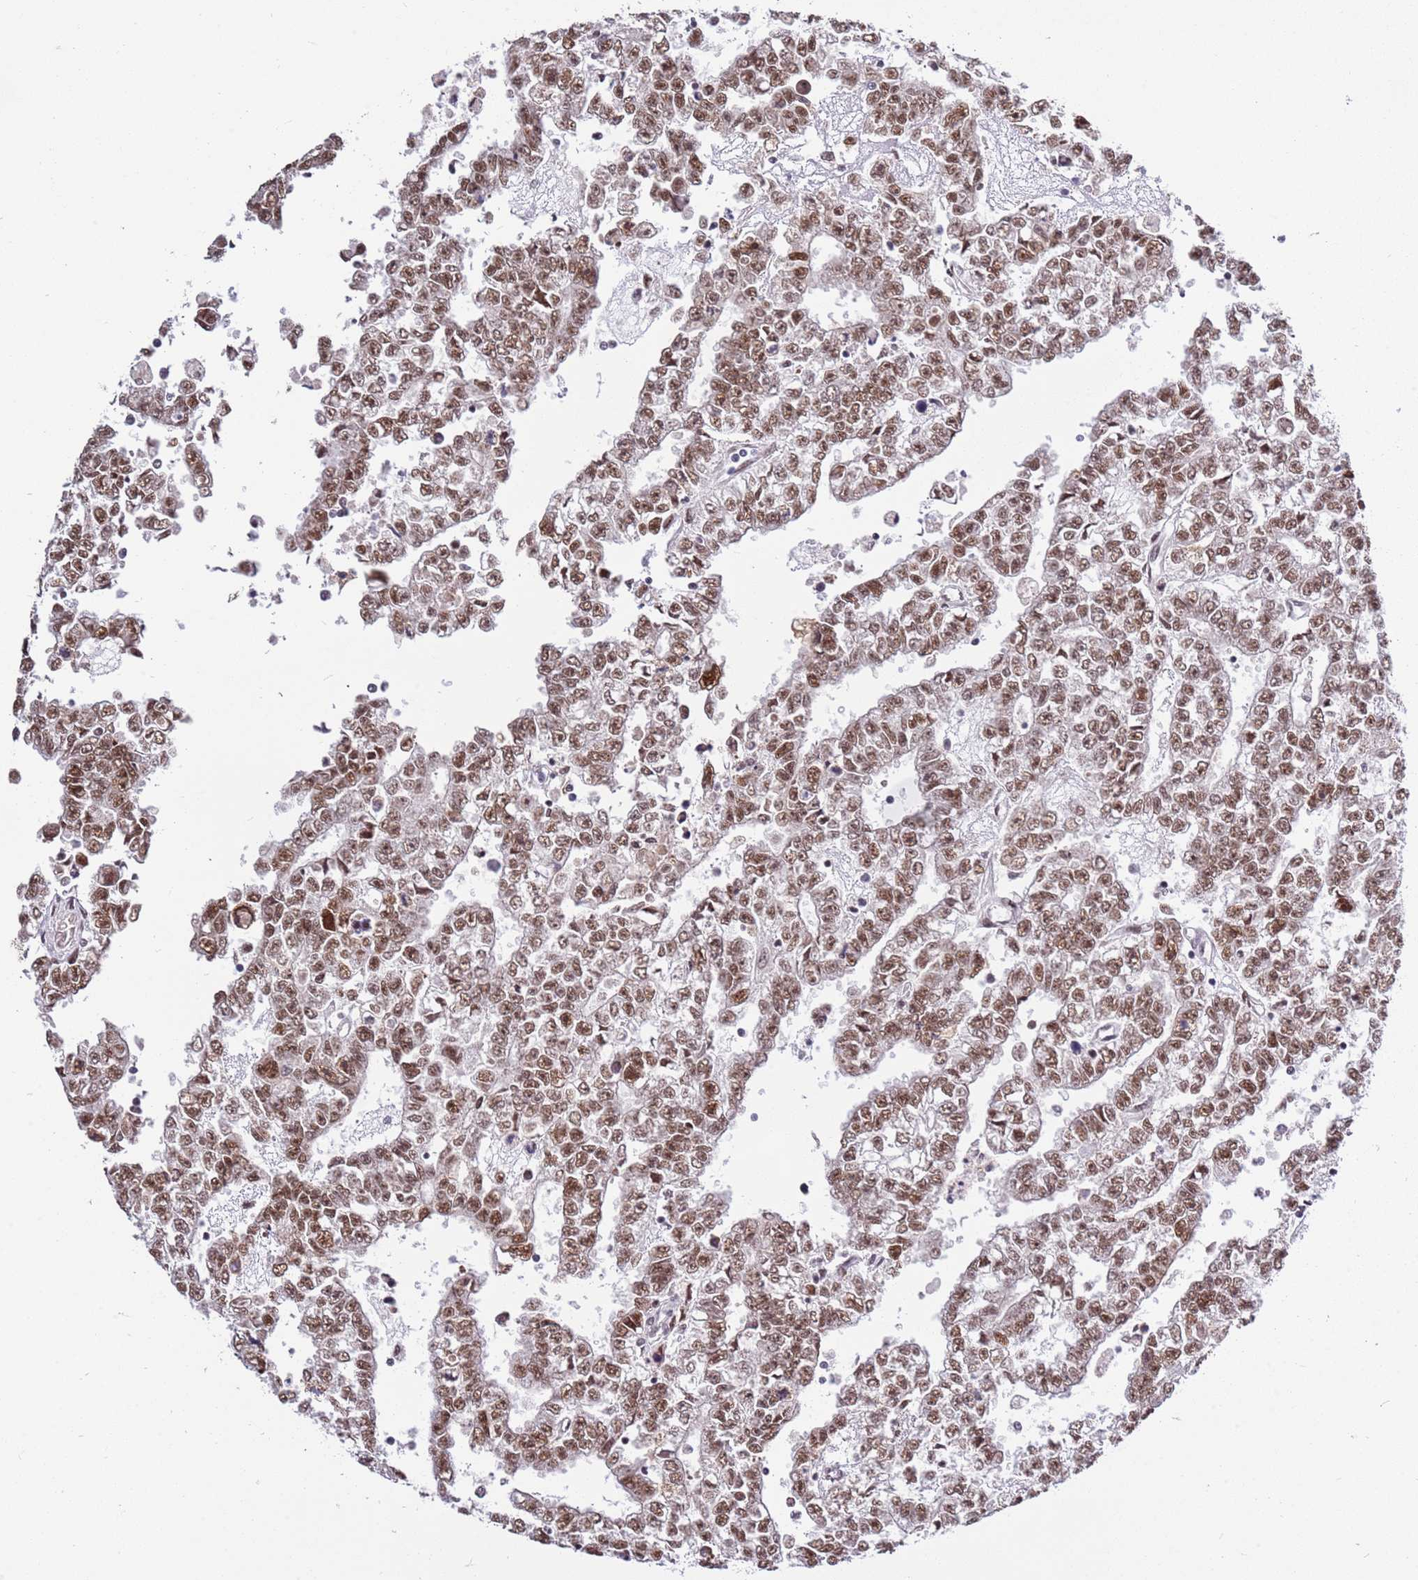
{"staining": {"intensity": "moderate", "quantity": ">75%", "location": "nuclear"}, "tissue": "testis cancer", "cell_type": "Tumor cells", "image_type": "cancer", "snomed": [{"axis": "morphology", "description": "Carcinoma, Embryonal, NOS"}, {"axis": "topography", "description": "Testis"}], "caption": "A histopathology image showing moderate nuclear staining in approximately >75% of tumor cells in testis embryonal carcinoma, as visualized by brown immunohistochemical staining.", "gene": "AKAP8L", "patient": {"sex": "male", "age": 25}}